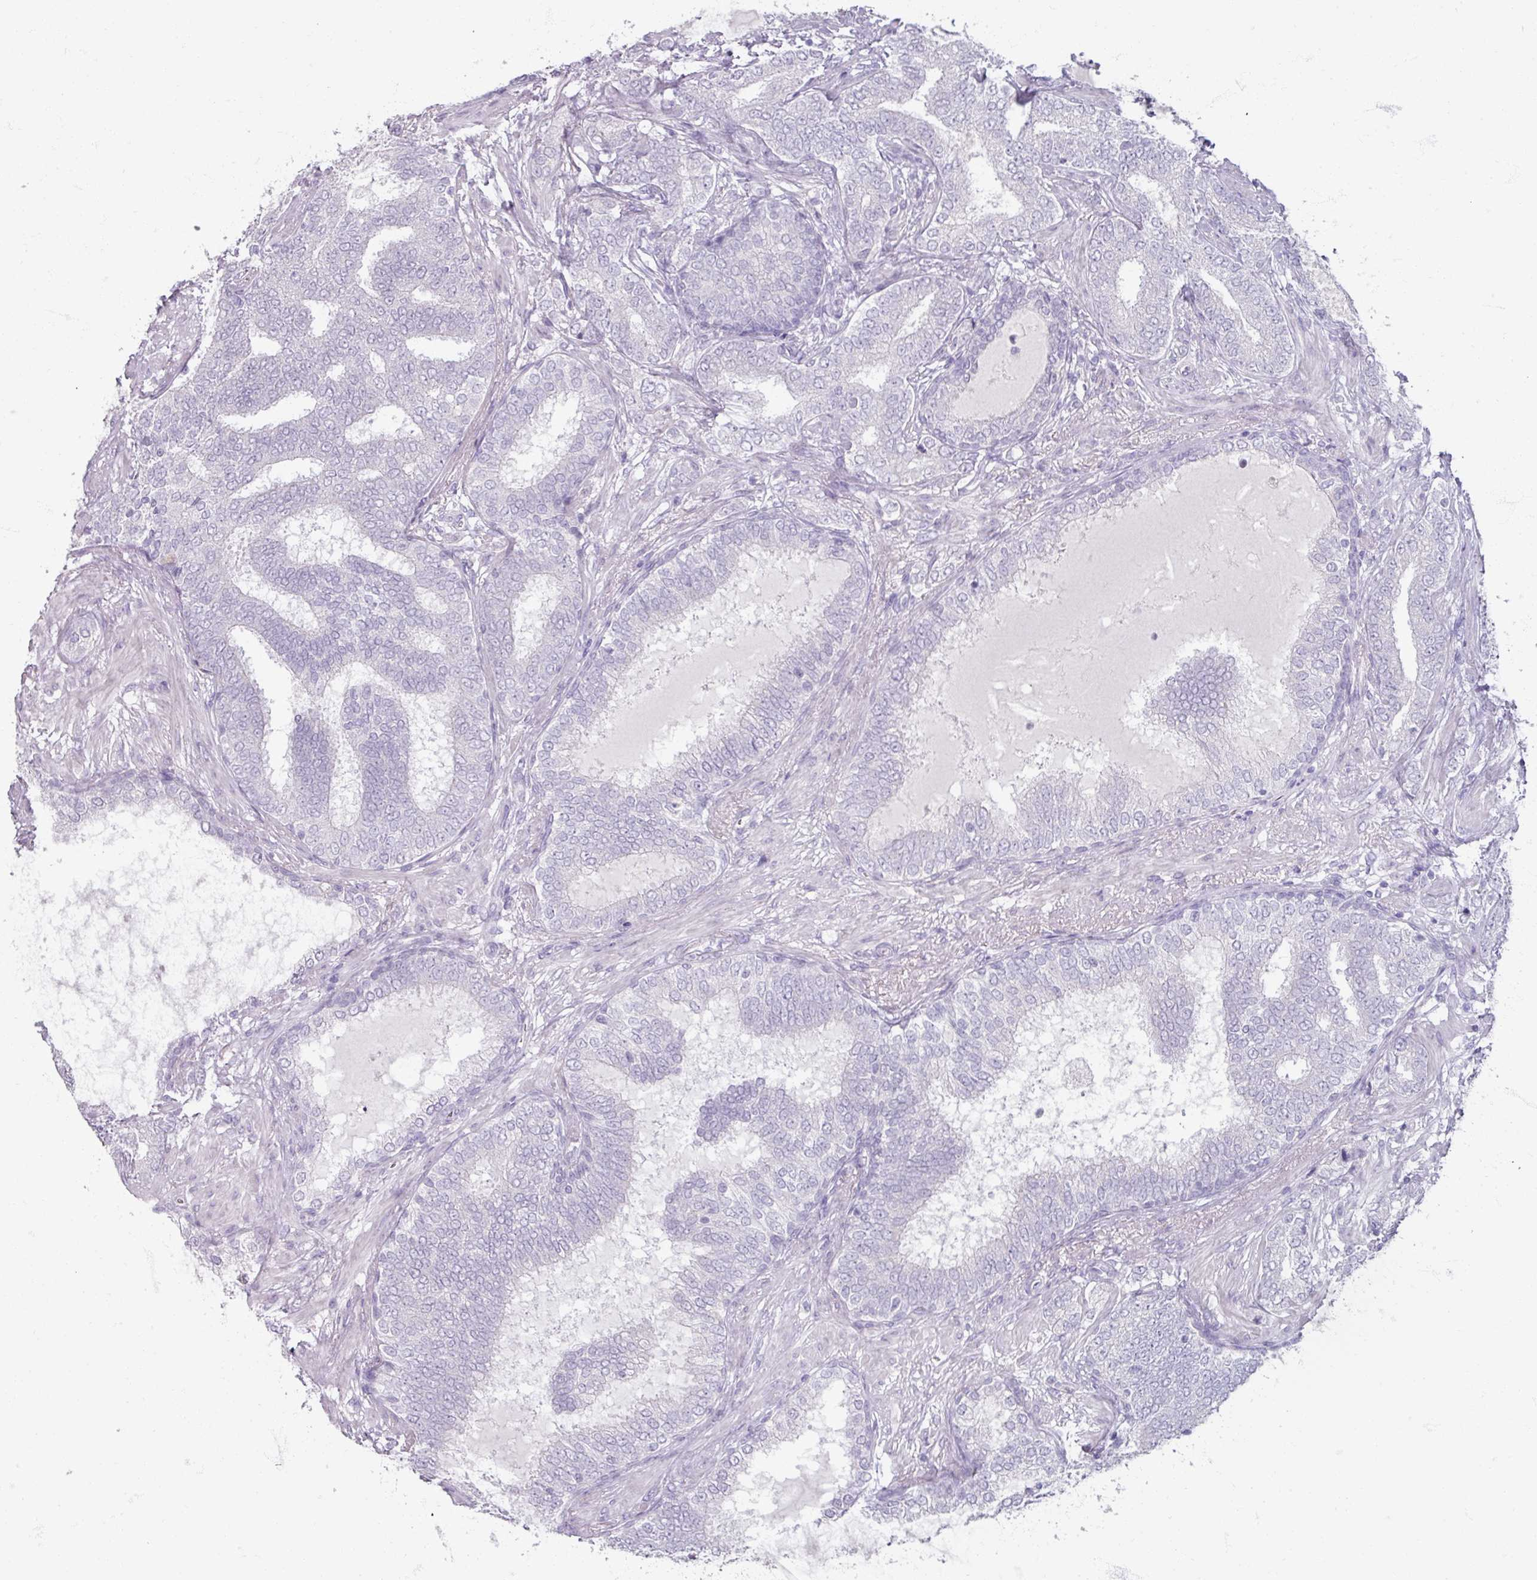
{"staining": {"intensity": "negative", "quantity": "none", "location": "none"}, "tissue": "prostate cancer", "cell_type": "Tumor cells", "image_type": "cancer", "snomed": [{"axis": "morphology", "description": "Adenocarcinoma, High grade"}, {"axis": "topography", "description": "Prostate"}], "caption": "A photomicrograph of human prostate cancer (adenocarcinoma (high-grade)) is negative for staining in tumor cells.", "gene": "TG", "patient": {"sex": "male", "age": 72}}